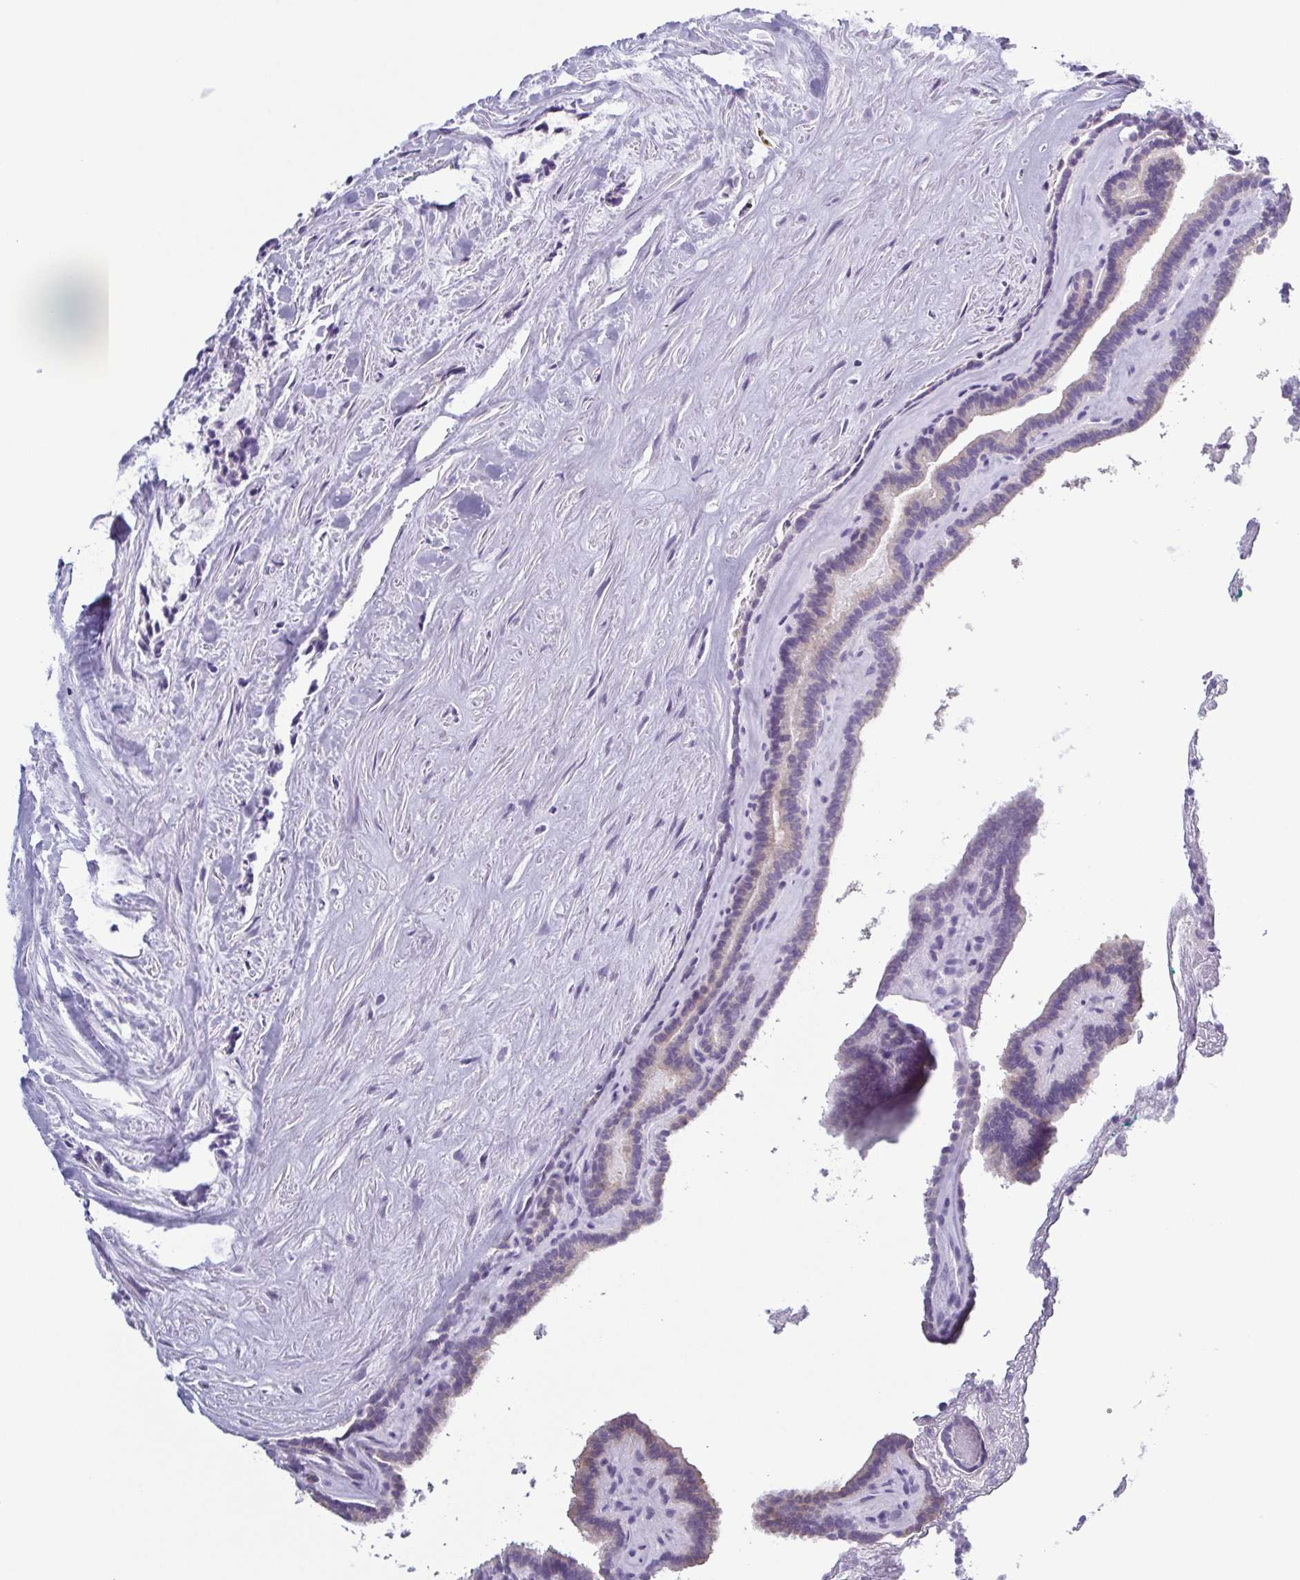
{"staining": {"intensity": "weak", "quantity": "<25%", "location": "cytoplasmic/membranous"}, "tissue": "thyroid cancer", "cell_type": "Tumor cells", "image_type": "cancer", "snomed": [{"axis": "morphology", "description": "Papillary adenocarcinoma, NOS"}, {"axis": "topography", "description": "Thyroid gland"}], "caption": "An immunohistochemistry micrograph of papillary adenocarcinoma (thyroid) is shown. There is no staining in tumor cells of papillary adenocarcinoma (thyroid).", "gene": "KRT10", "patient": {"sex": "female", "age": 21}}